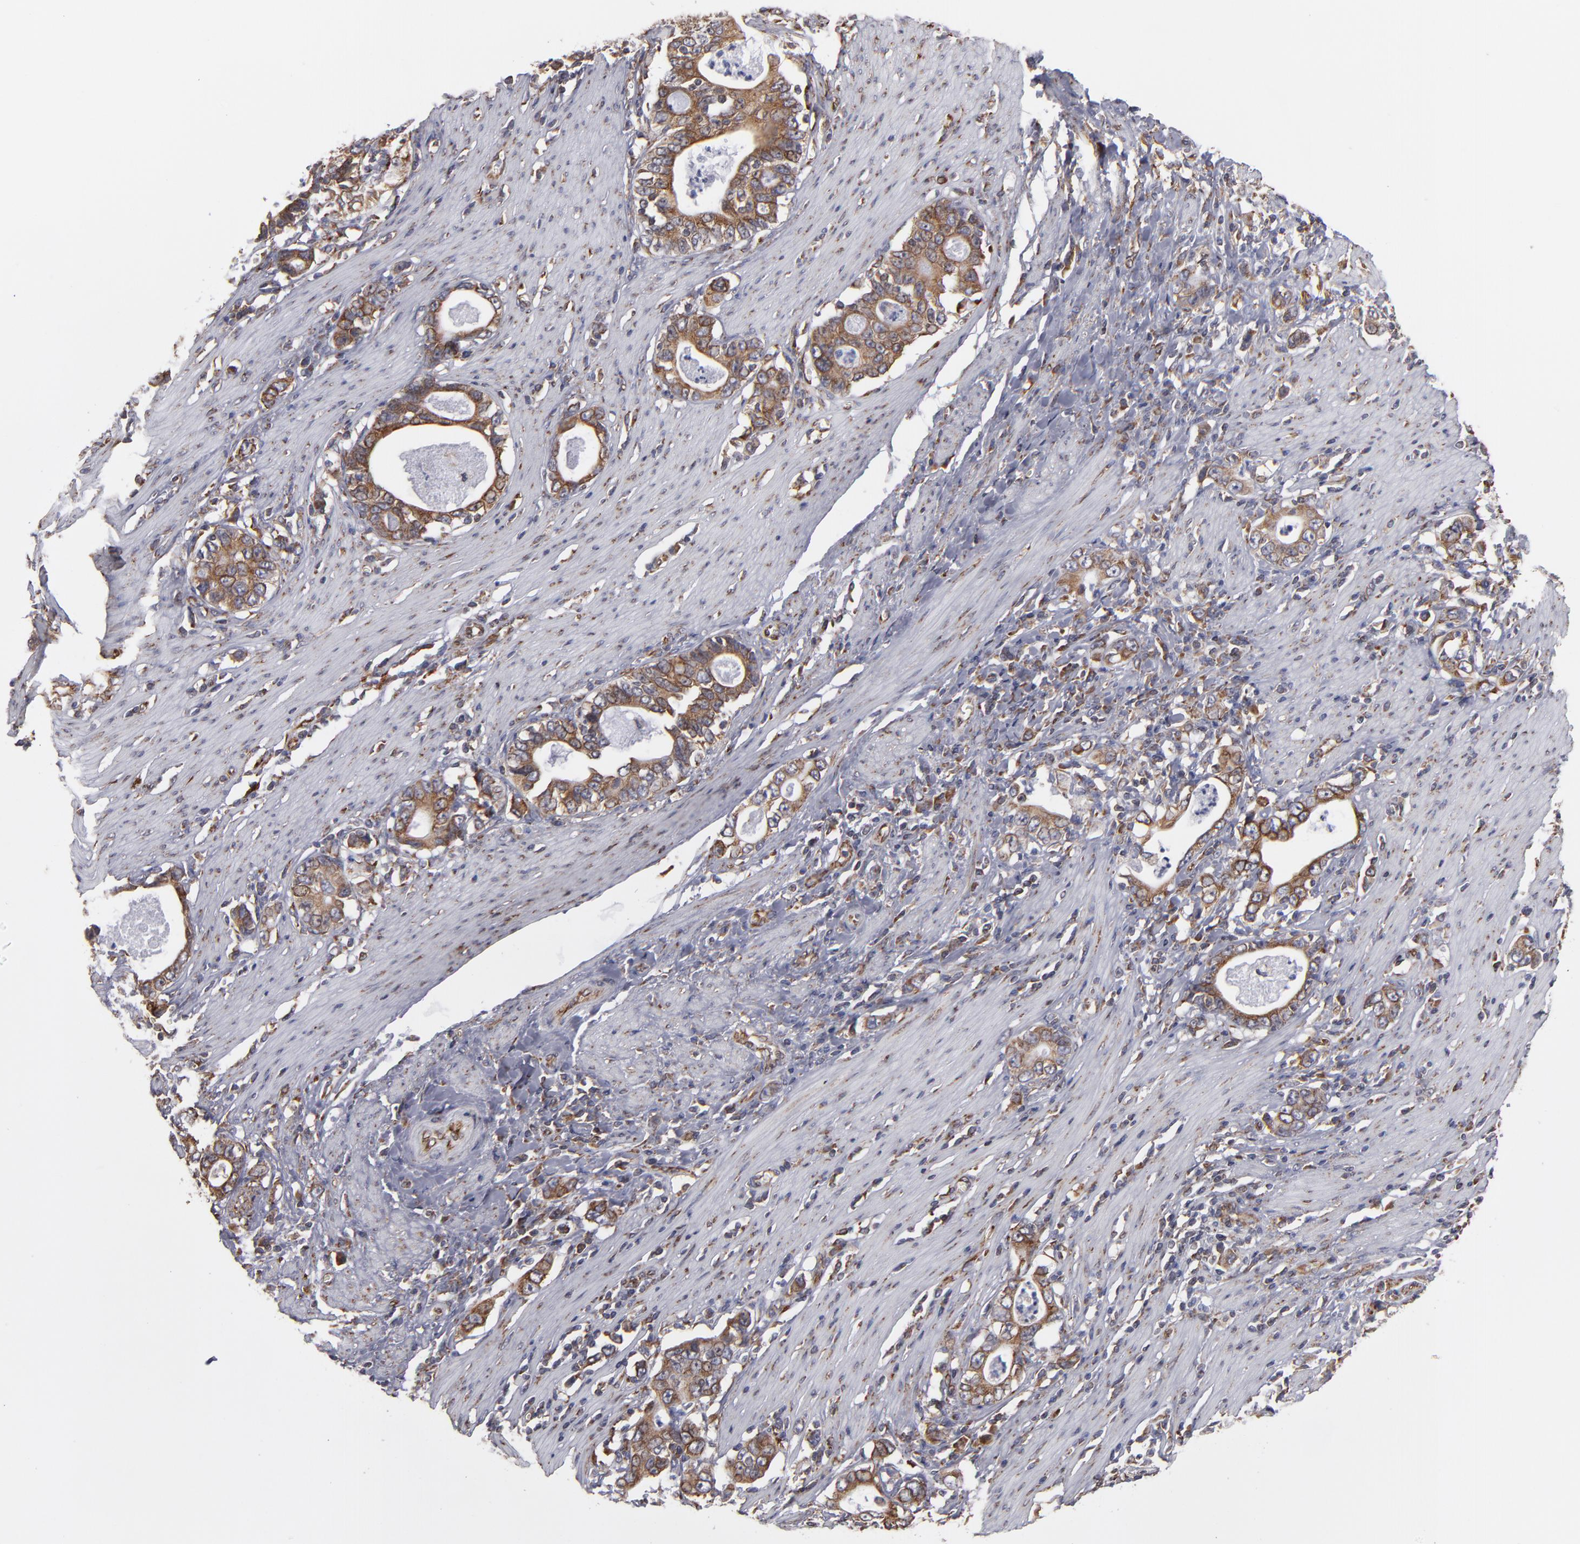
{"staining": {"intensity": "moderate", "quantity": ">75%", "location": "cytoplasmic/membranous"}, "tissue": "stomach cancer", "cell_type": "Tumor cells", "image_type": "cancer", "snomed": [{"axis": "morphology", "description": "Adenocarcinoma, NOS"}, {"axis": "topography", "description": "Stomach, lower"}], "caption": "The micrograph displays staining of stomach cancer (adenocarcinoma), revealing moderate cytoplasmic/membranous protein staining (brown color) within tumor cells.", "gene": "KTN1", "patient": {"sex": "female", "age": 72}}